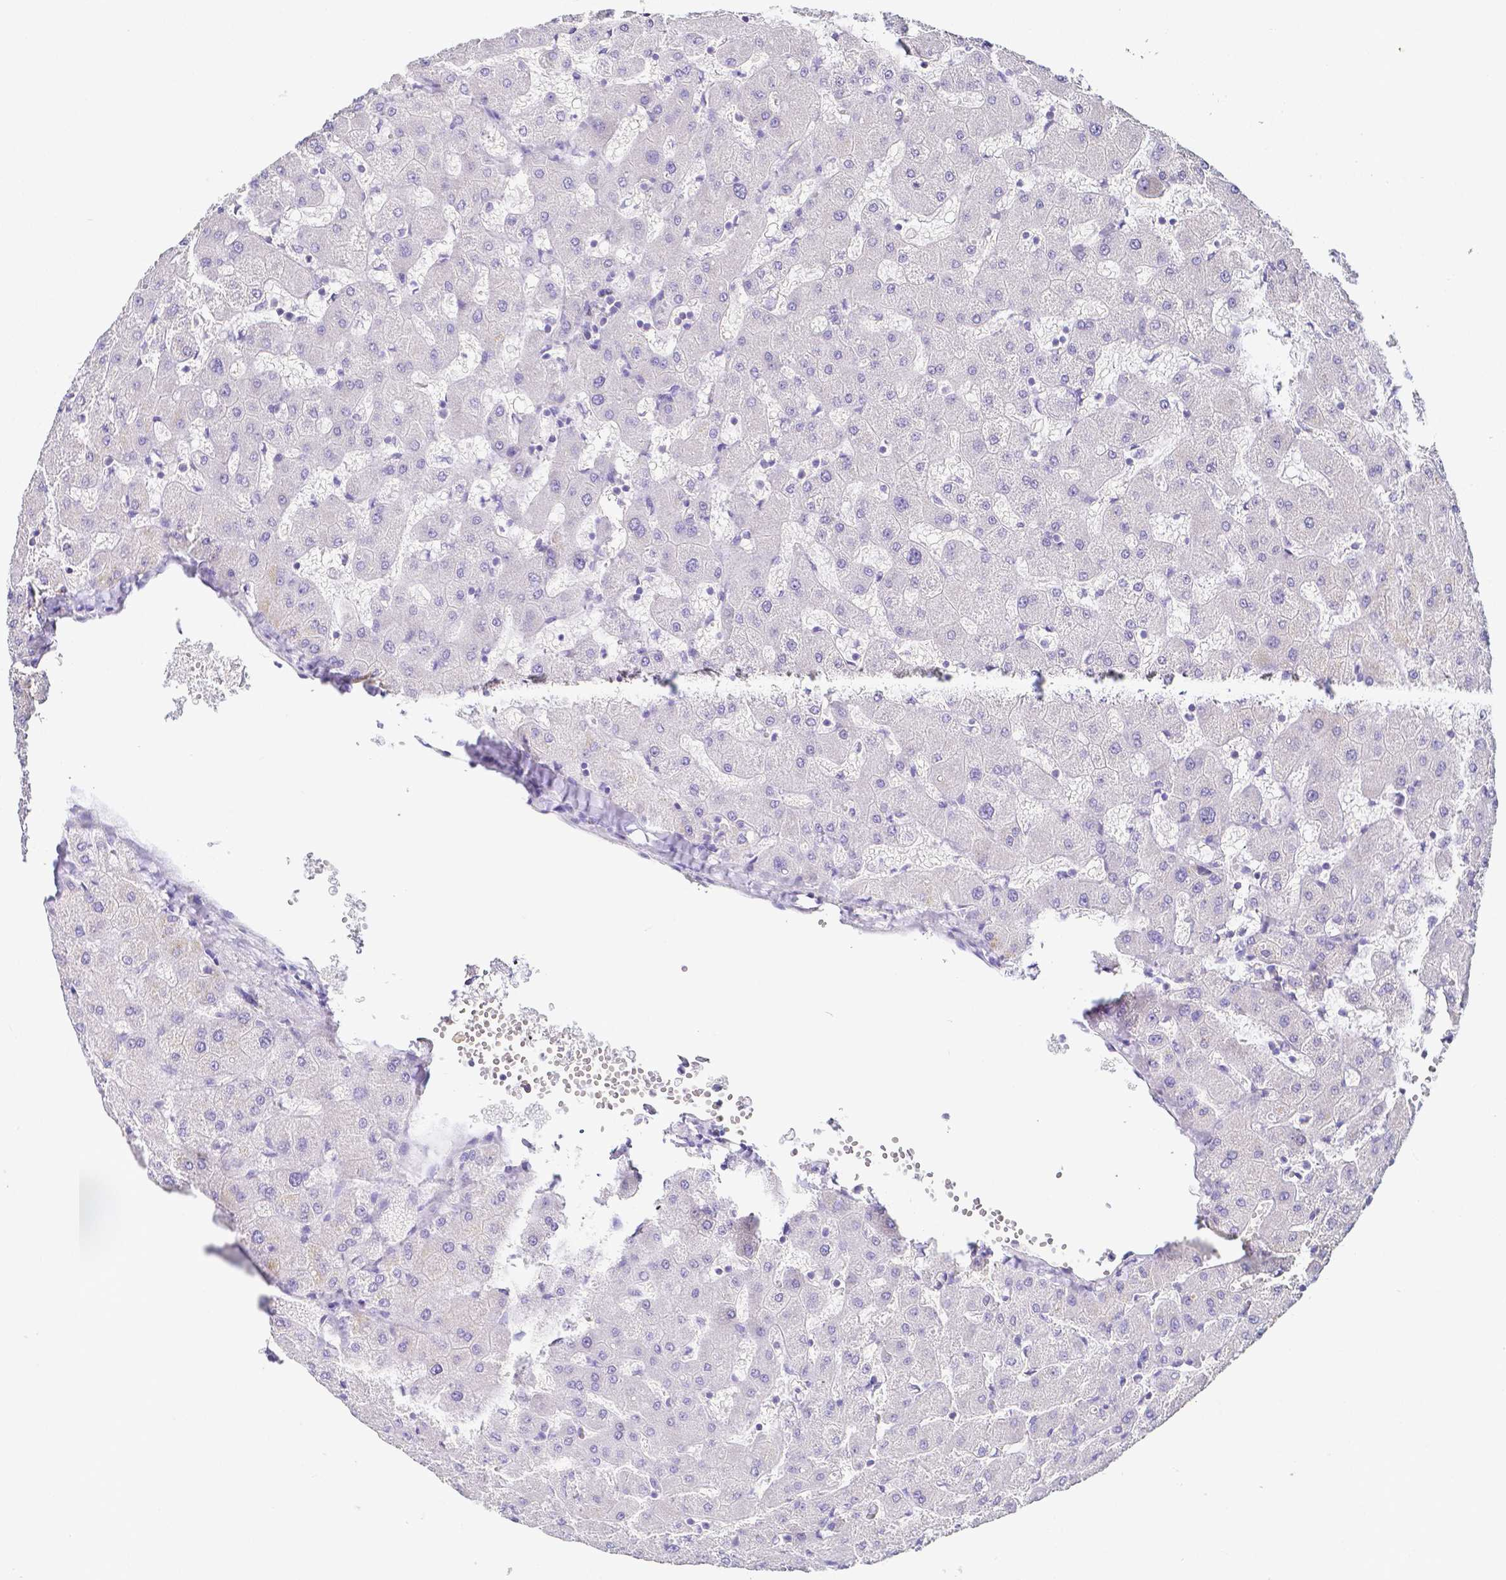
{"staining": {"intensity": "weak", "quantity": ">75%", "location": "cytoplasmic/membranous"}, "tissue": "liver", "cell_type": "Cholangiocytes", "image_type": "normal", "snomed": [{"axis": "morphology", "description": "Normal tissue, NOS"}, {"axis": "topography", "description": "Liver"}], "caption": "IHC histopathology image of benign liver: liver stained using immunohistochemistry demonstrates low levels of weak protein expression localized specifically in the cytoplasmic/membranous of cholangiocytes, appearing as a cytoplasmic/membranous brown color.", "gene": "PKP3", "patient": {"sex": "female", "age": 63}}